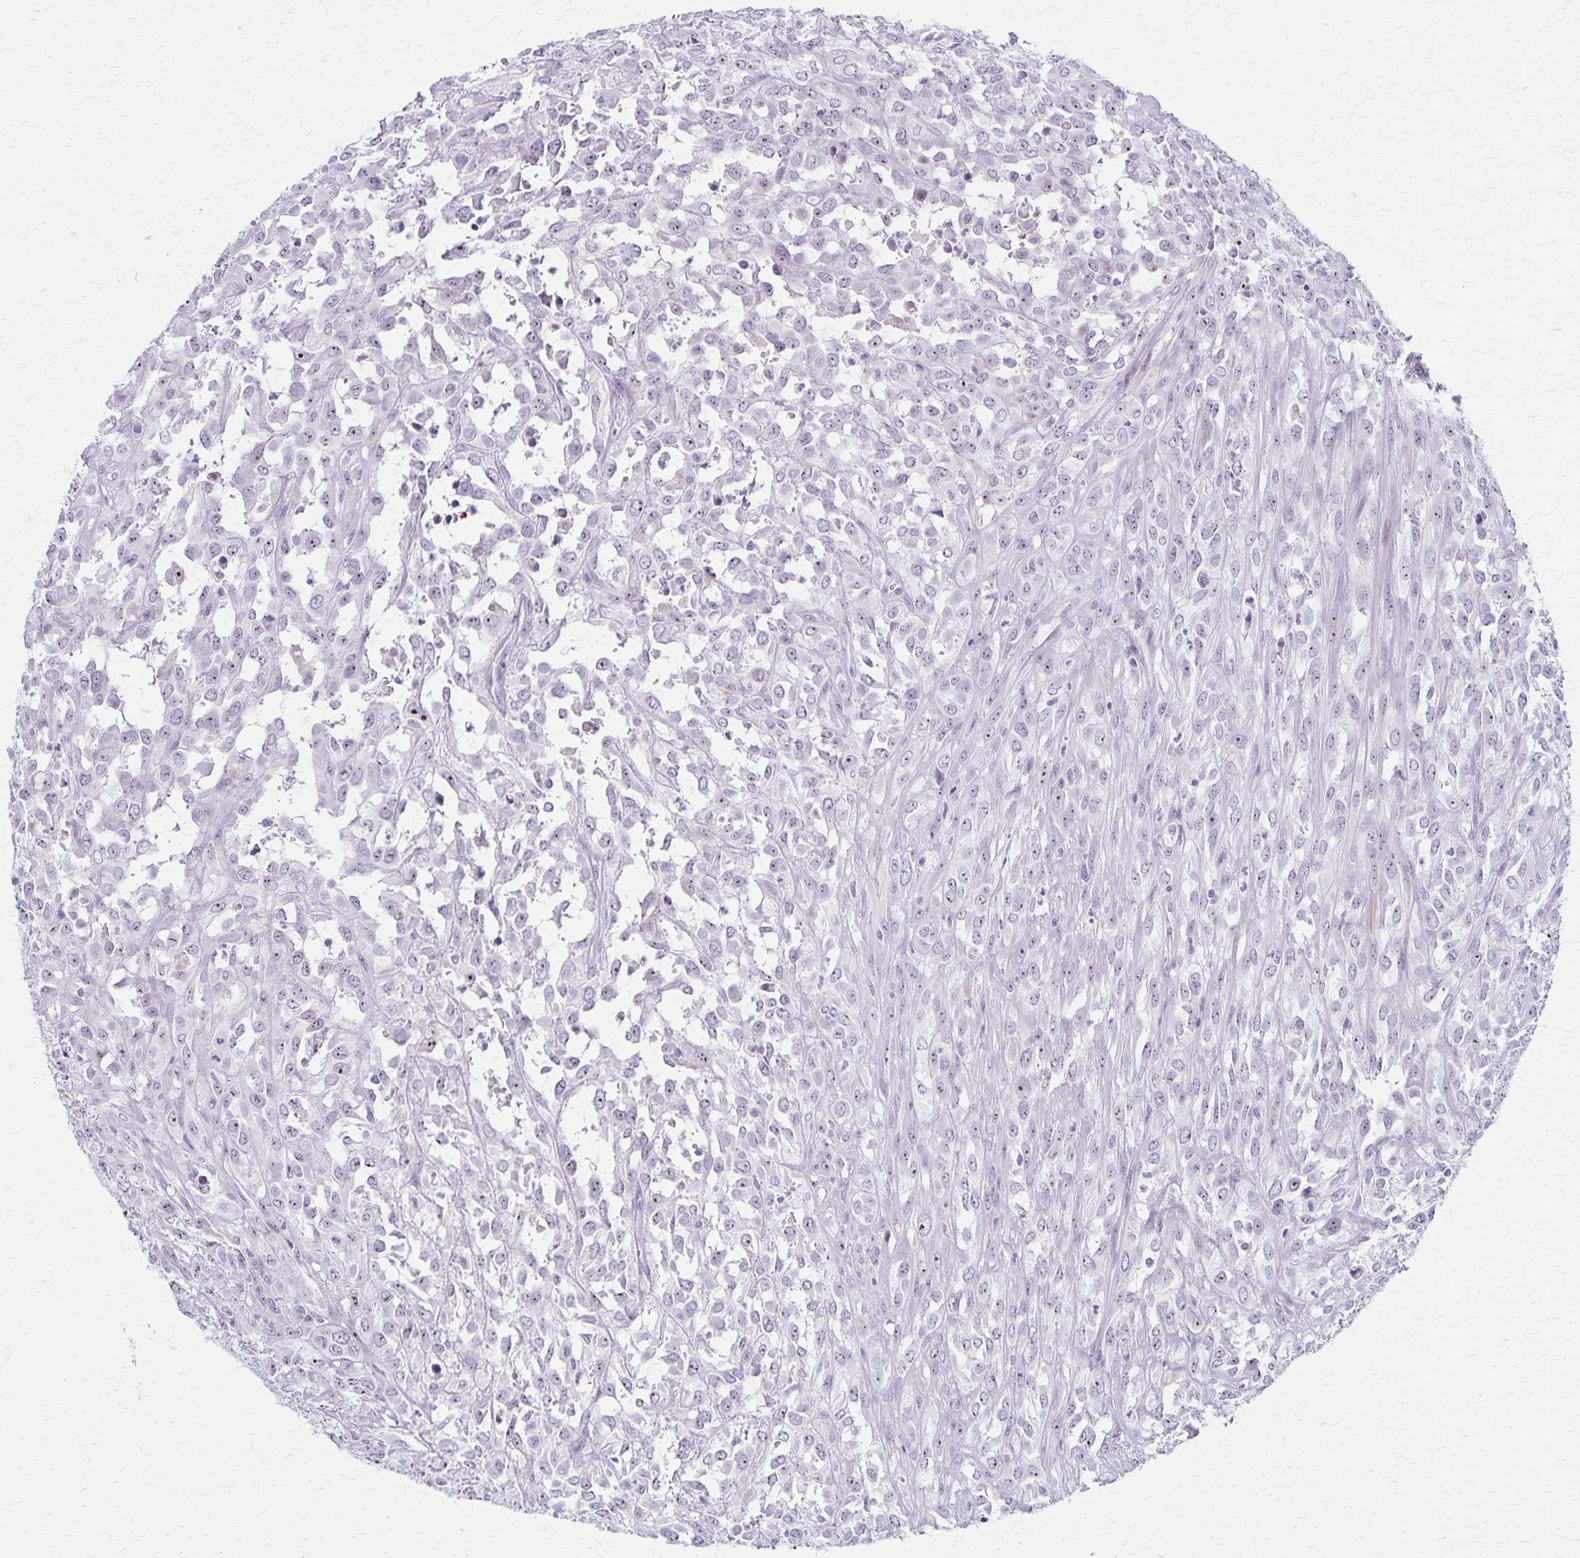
{"staining": {"intensity": "weak", "quantity": "25%-75%", "location": "nuclear"}, "tissue": "urothelial cancer", "cell_type": "Tumor cells", "image_type": "cancer", "snomed": [{"axis": "morphology", "description": "Urothelial carcinoma, High grade"}, {"axis": "topography", "description": "Urinary bladder"}], "caption": "Immunohistochemistry micrograph of neoplastic tissue: urothelial cancer stained using IHC shows low levels of weak protein expression localized specifically in the nuclear of tumor cells, appearing as a nuclear brown color.", "gene": "DLK2", "patient": {"sex": "male", "age": 67}}